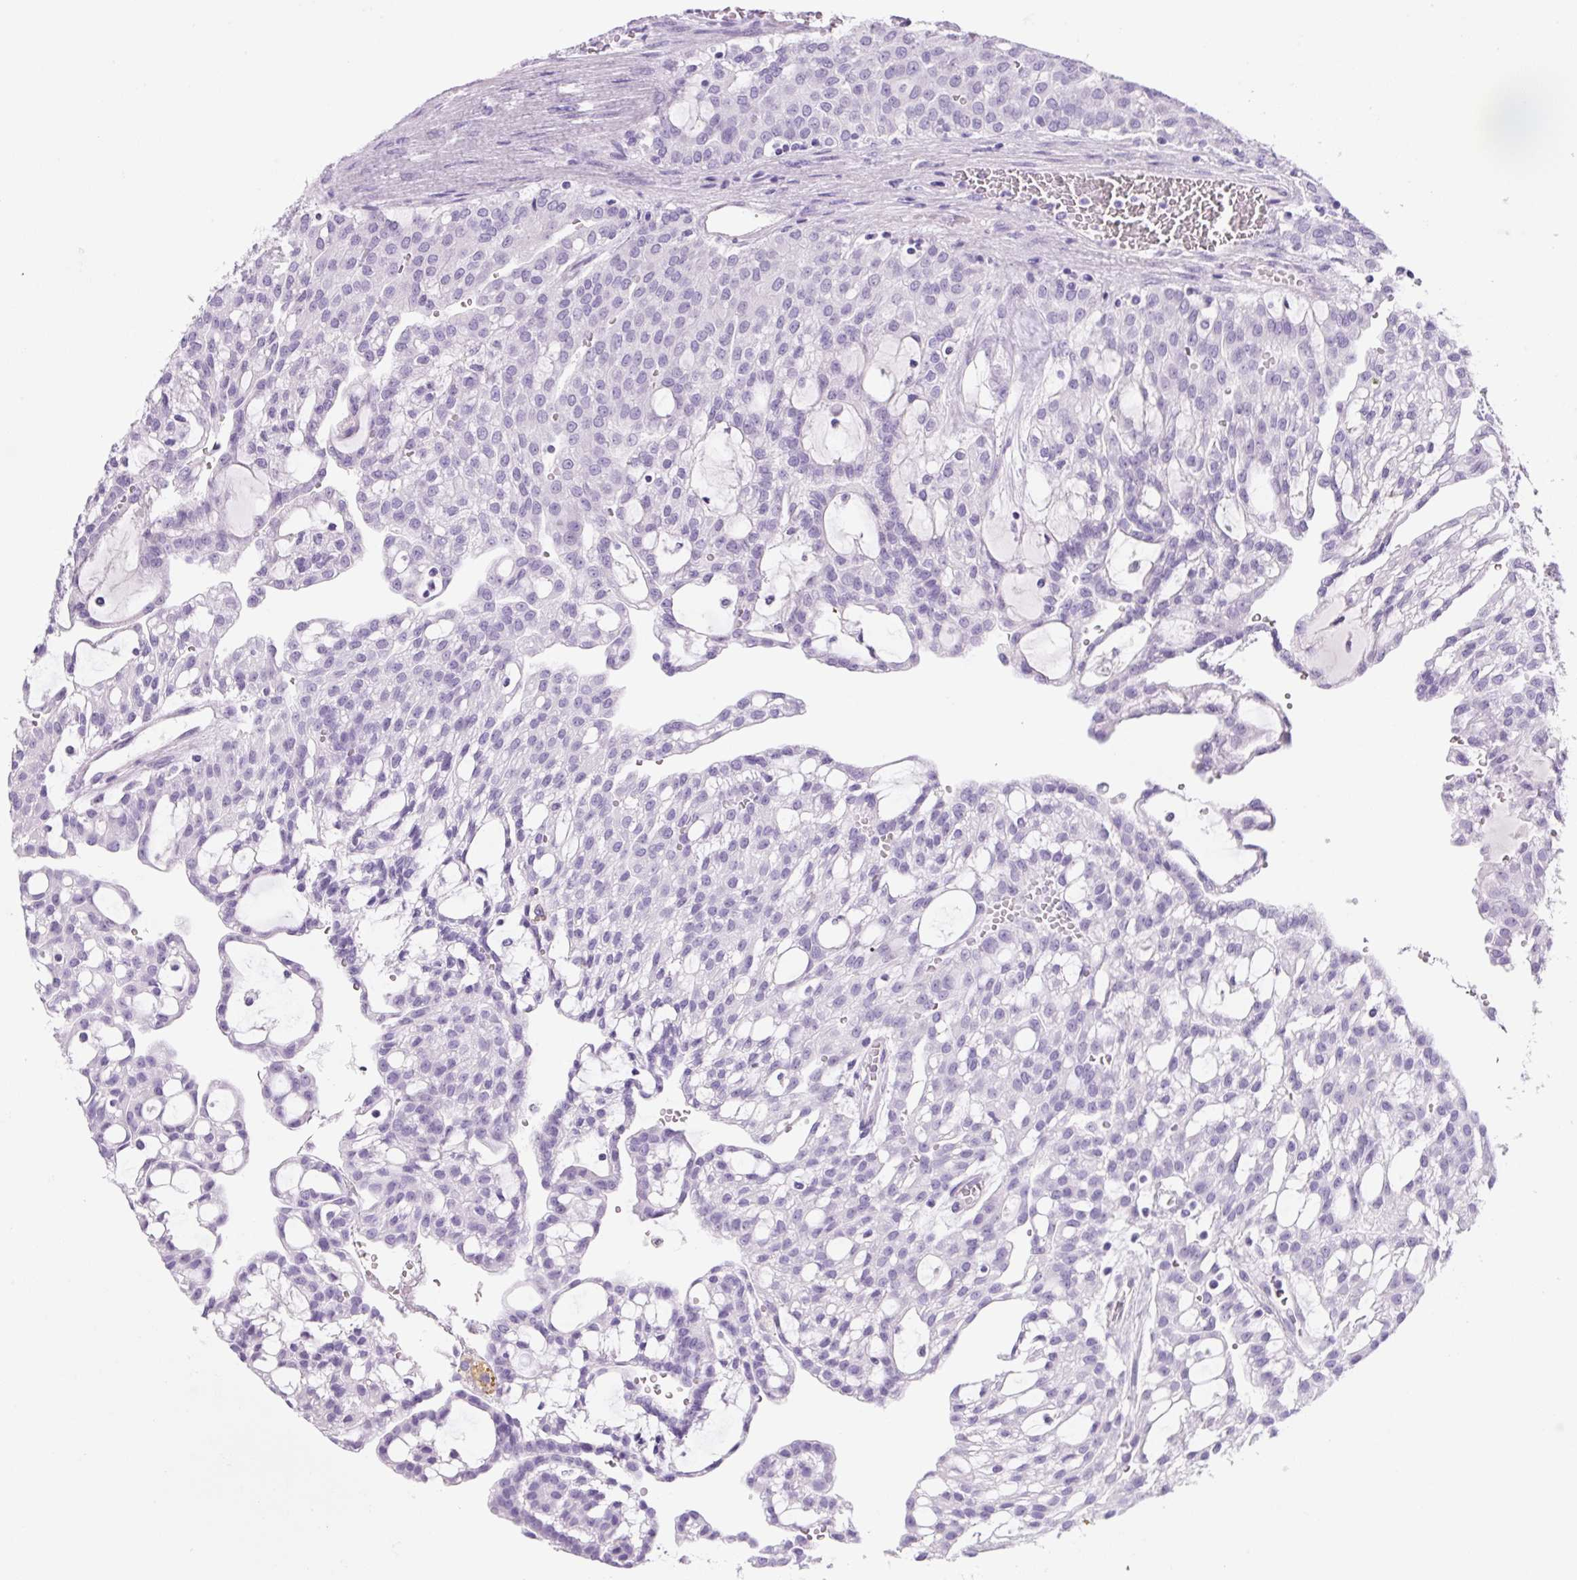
{"staining": {"intensity": "negative", "quantity": "none", "location": "none"}, "tissue": "renal cancer", "cell_type": "Tumor cells", "image_type": "cancer", "snomed": [{"axis": "morphology", "description": "Adenocarcinoma, NOS"}, {"axis": "topography", "description": "Kidney"}], "caption": "Renal cancer was stained to show a protein in brown. There is no significant positivity in tumor cells. (DAB immunohistochemistry (IHC), high magnification).", "gene": "PRRT1", "patient": {"sex": "male", "age": 63}}